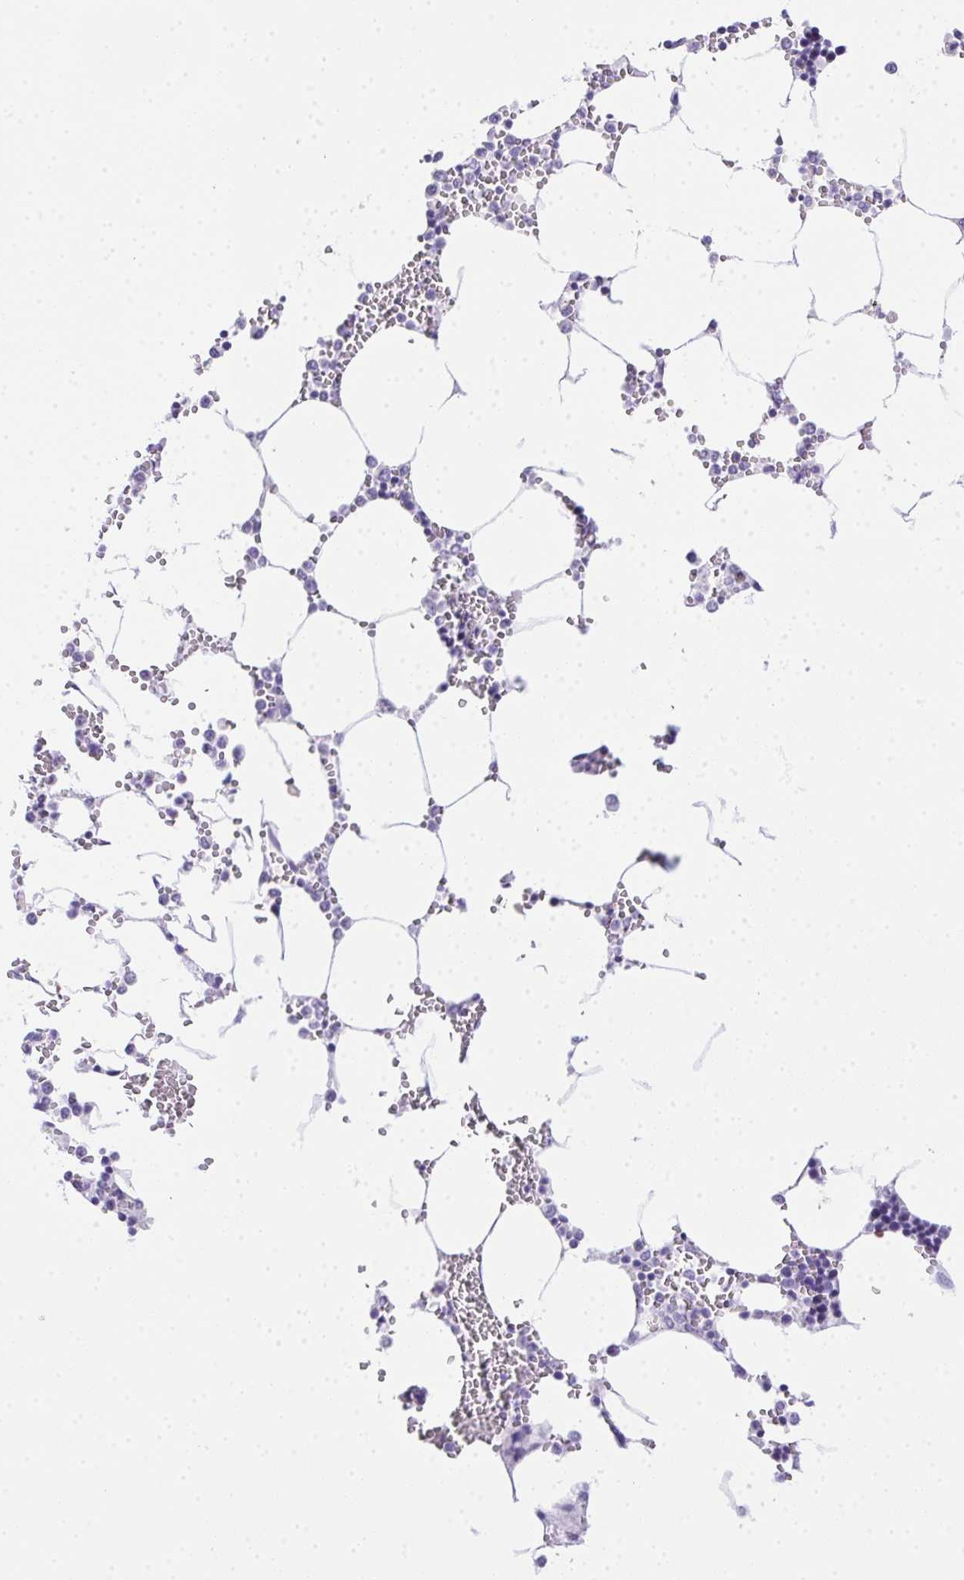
{"staining": {"intensity": "negative", "quantity": "none", "location": "none"}, "tissue": "bone marrow", "cell_type": "Hematopoietic cells", "image_type": "normal", "snomed": [{"axis": "morphology", "description": "Normal tissue, NOS"}, {"axis": "topography", "description": "Bone marrow"}], "caption": "The micrograph shows no significant staining in hematopoietic cells of bone marrow. (Stains: DAB immunohistochemistry with hematoxylin counter stain, Microscopy: brightfield microscopy at high magnification).", "gene": "SPACA5B", "patient": {"sex": "male", "age": 54}}